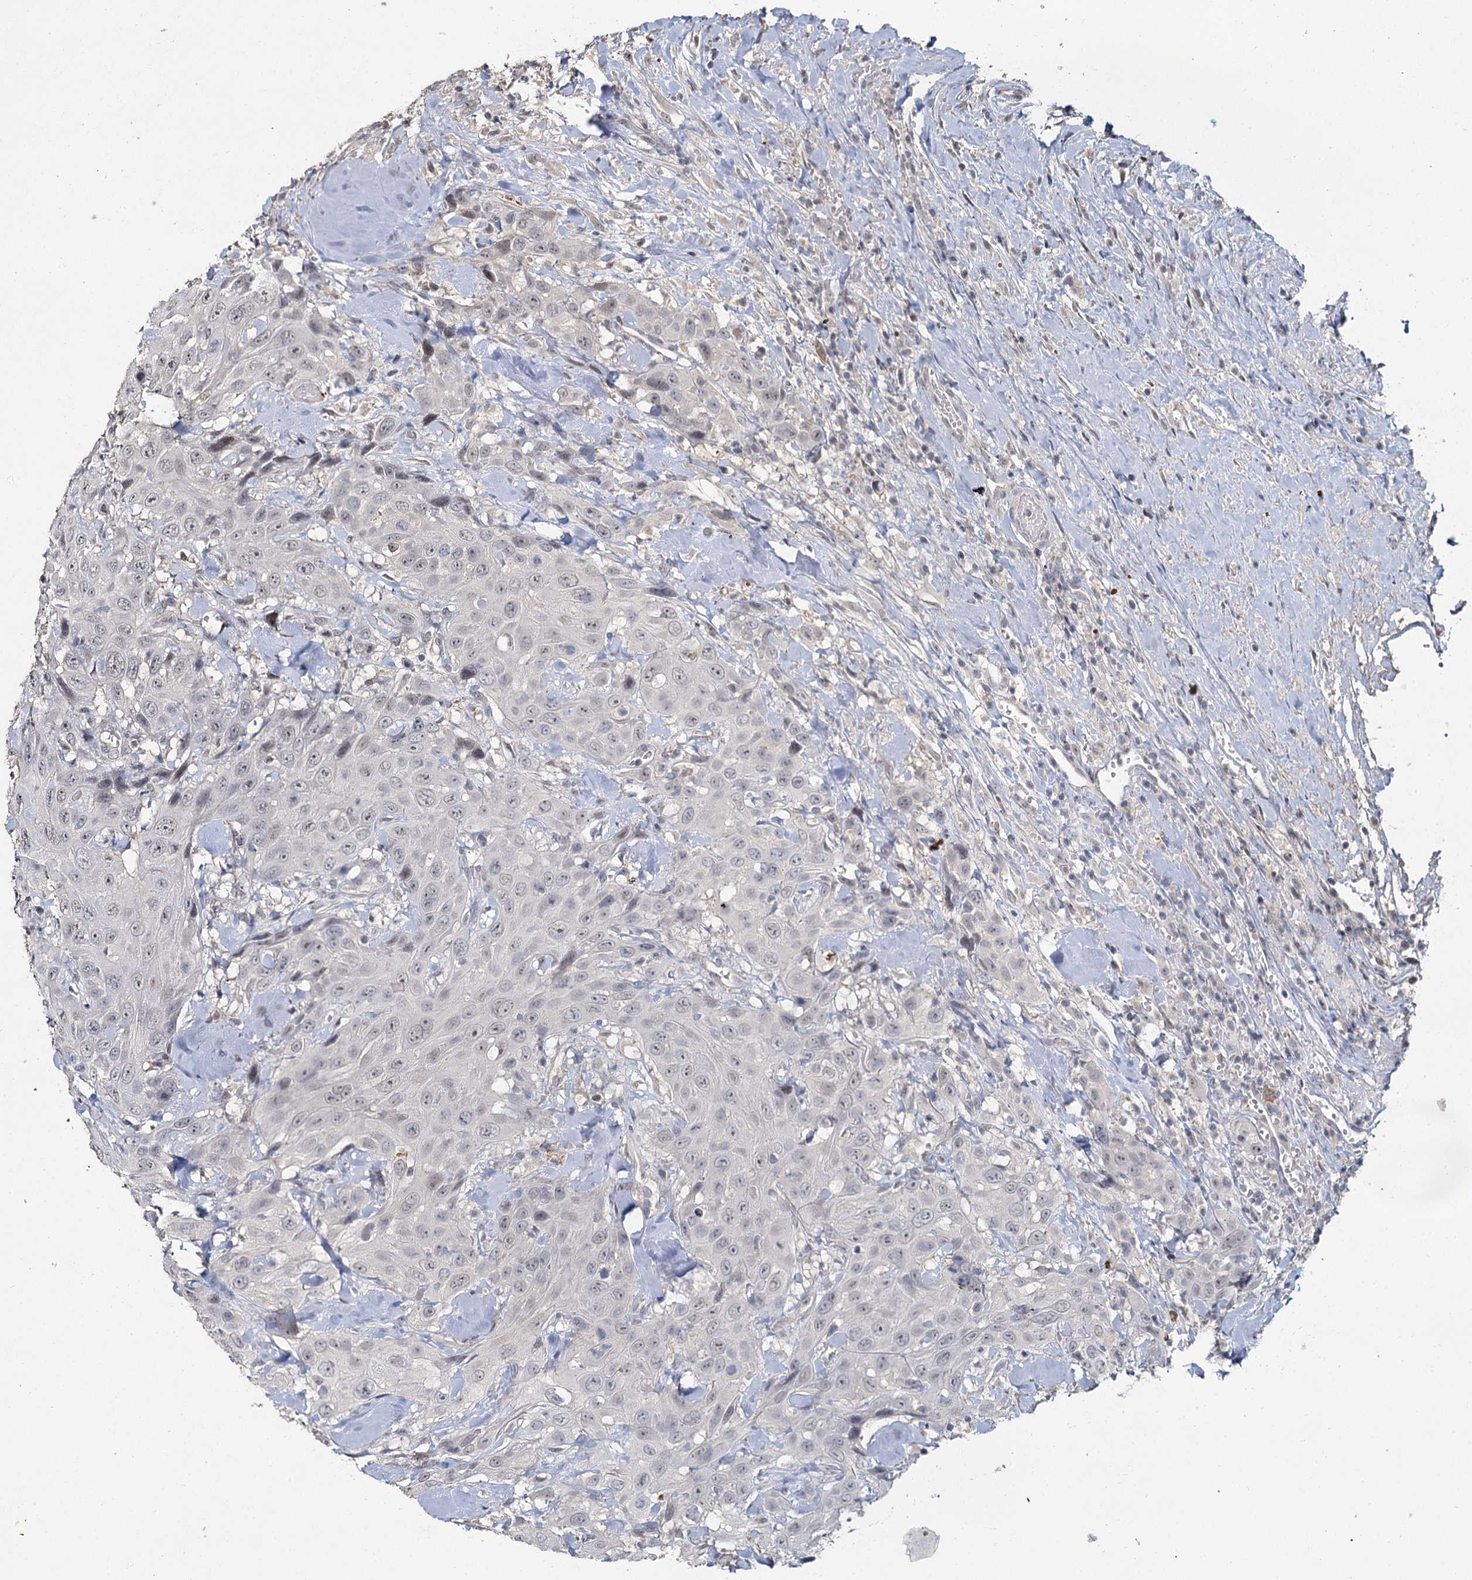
{"staining": {"intensity": "negative", "quantity": "none", "location": "none"}, "tissue": "head and neck cancer", "cell_type": "Tumor cells", "image_type": "cancer", "snomed": [{"axis": "morphology", "description": "Squamous cell carcinoma, NOS"}, {"axis": "topography", "description": "Head-Neck"}], "caption": "The image exhibits no significant staining in tumor cells of squamous cell carcinoma (head and neck). (DAB immunohistochemistry with hematoxylin counter stain).", "gene": "MUCL1", "patient": {"sex": "male", "age": 81}}